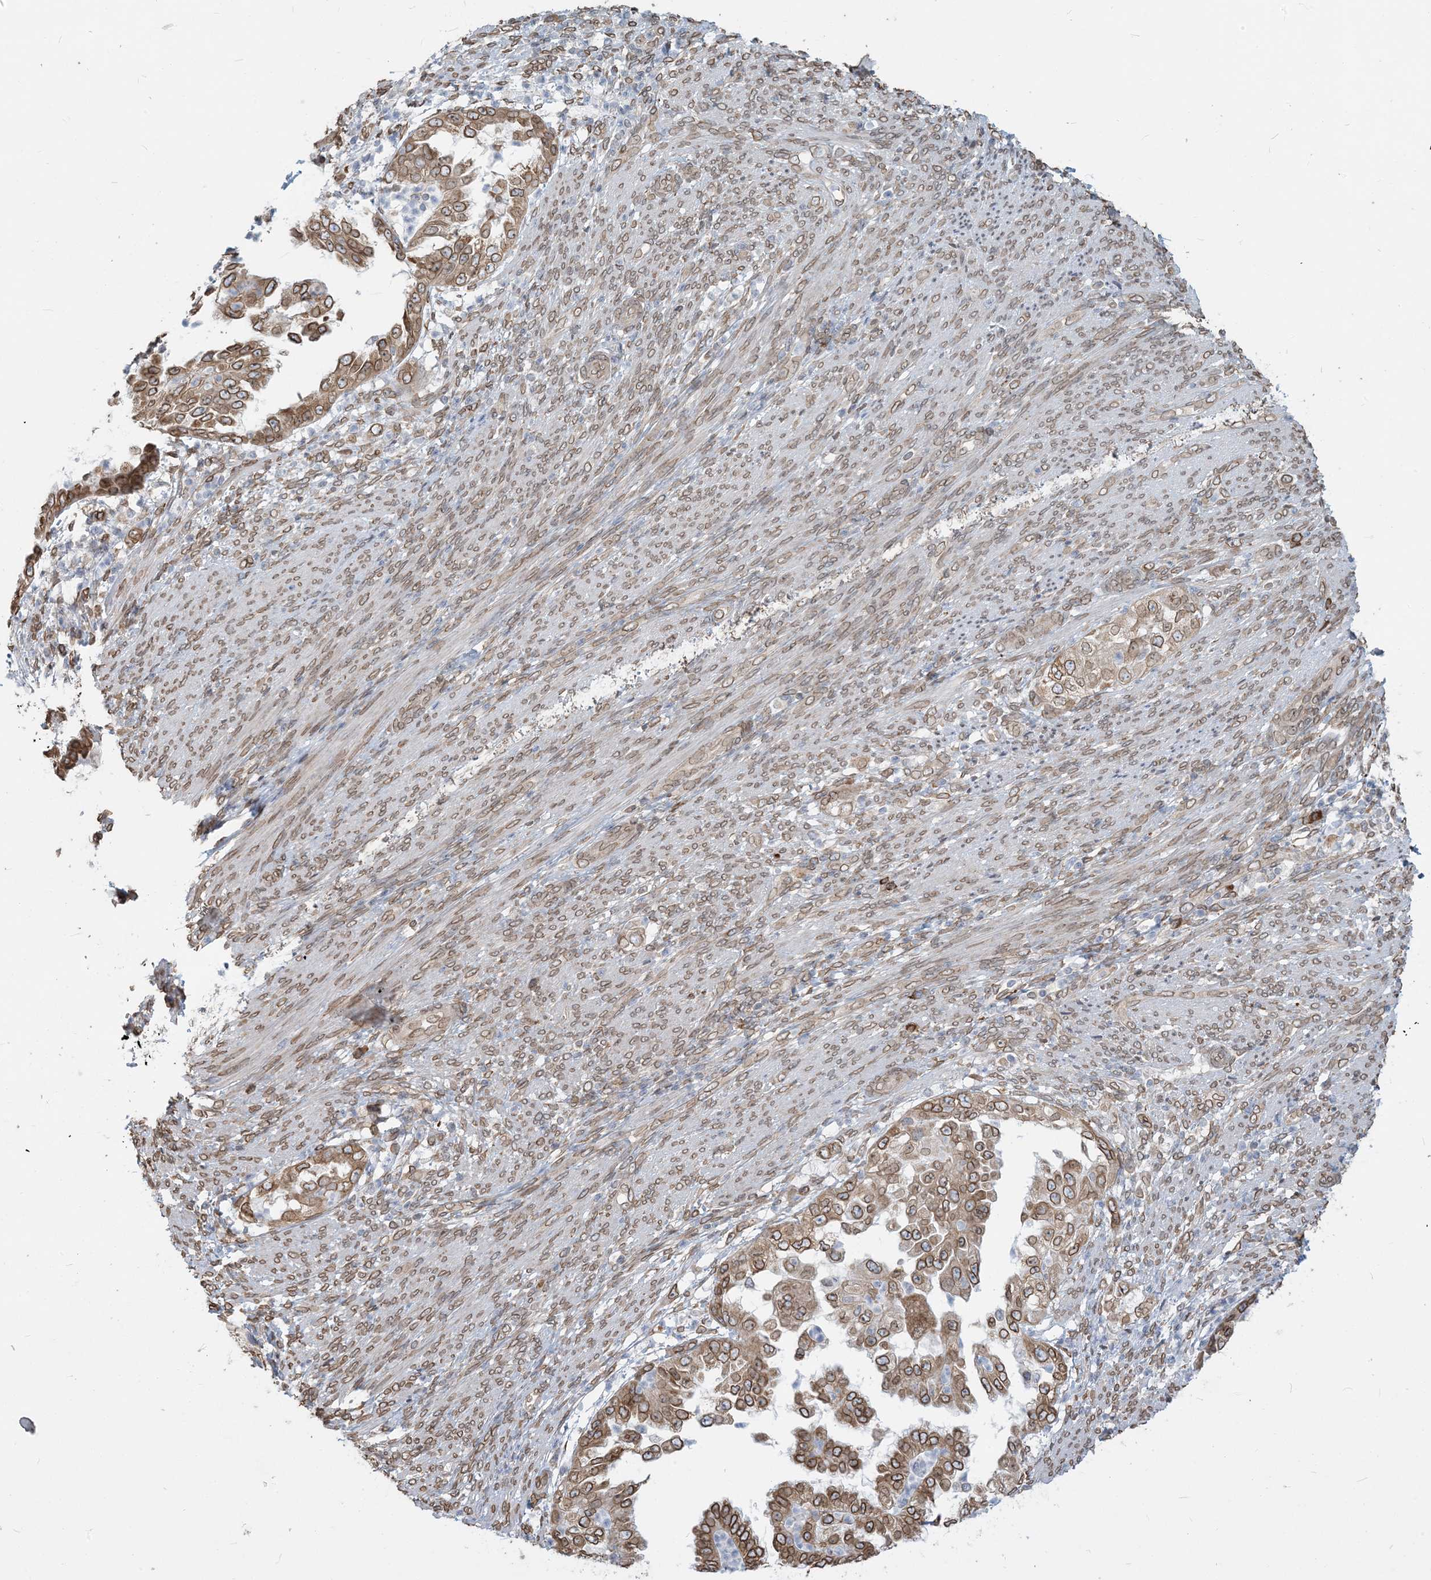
{"staining": {"intensity": "moderate", "quantity": ">75%", "location": "cytoplasmic/membranous,nuclear"}, "tissue": "endometrial cancer", "cell_type": "Tumor cells", "image_type": "cancer", "snomed": [{"axis": "morphology", "description": "Adenocarcinoma, NOS"}, {"axis": "topography", "description": "Endometrium"}], "caption": "This is a micrograph of immunohistochemistry staining of endometrial adenocarcinoma, which shows moderate staining in the cytoplasmic/membranous and nuclear of tumor cells.", "gene": "WWP1", "patient": {"sex": "female", "age": 85}}